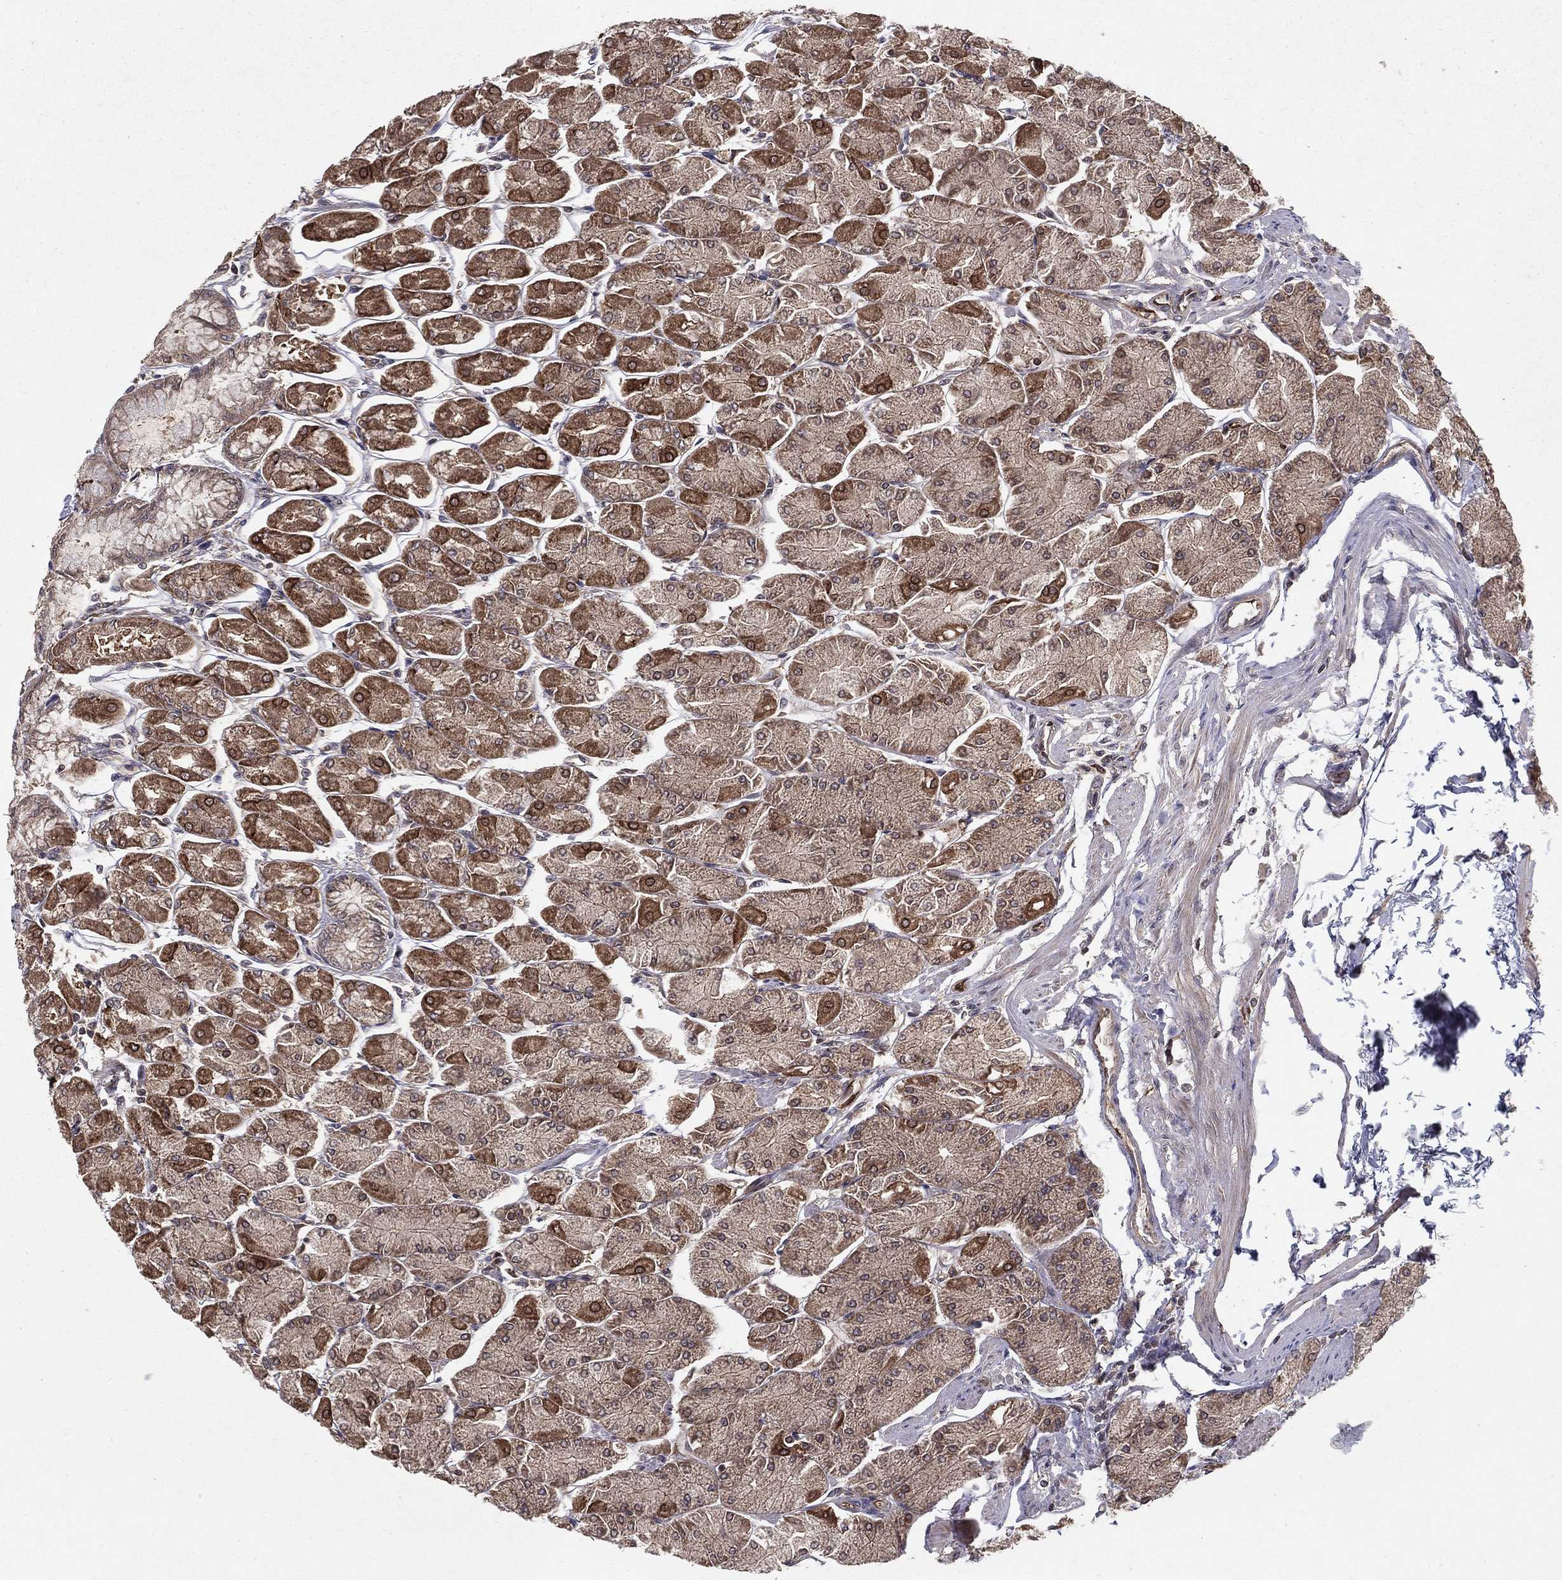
{"staining": {"intensity": "moderate", "quantity": "25%-75%", "location": "cytoplasmic/membranous"}, "tissue": "stomach", "cell_type": "Glandular cells", "image_type": "normal", "snomed": [{"axis": "morphology", "description": "Normal tissue, NOS"}, {"axis": "topography", "description": "Stomach, upper"}], "caption": "The photomicrograph reveals staining of benign stomach, revealing moderate cytoplasmic/membranous protein expression (brown color) within glandular cells. Using DAB (3,3'-diaminobenzidine) (brown) and hematoxylin (blue) stains, captured at high magnification using brightfield microscopy.", "gene": "CERS2", "patient": {"sex": "male", "age": 60}}